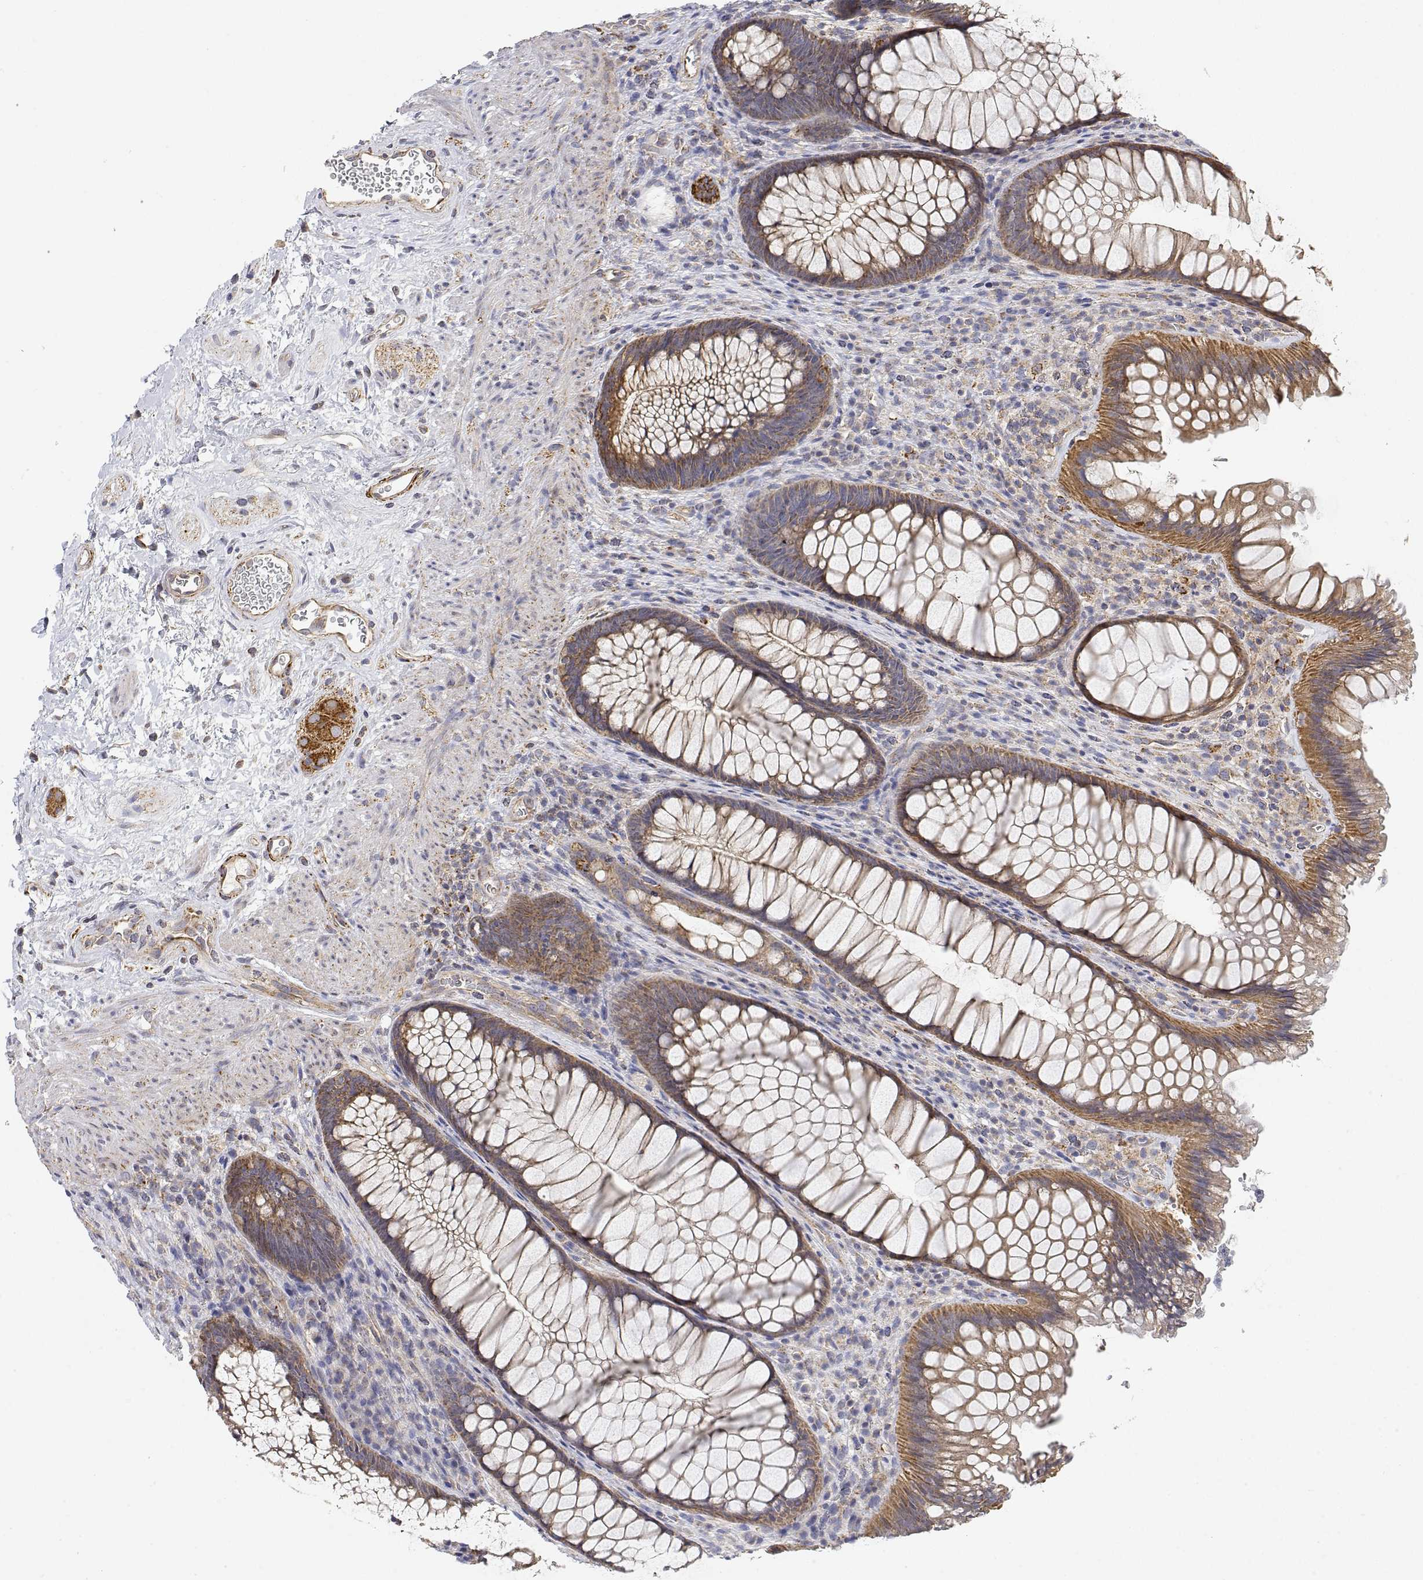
{"staining": {"intensity": "moderate", "quantity": "25%-75%", "location": "cytoplasmic/membranous"}, "tissue": "rectum", "cell_type": "Glandular cells", "image_type": "normal", "snomed": [{"axis": "morphology", "description": "Normal tissue, NOS"}, {"axis": "topography", "description": "Smooth muscle"}, {"axis": "topography", "description": "Rectum"}], "caption": "Rectum stained with a brown dye displays moderate cytoplasmic/membranous positive positivity in approximately 25%-75% of glandular cells.", "gene": "LONRF3", "patient": {"sex": "male", "age": 53}}